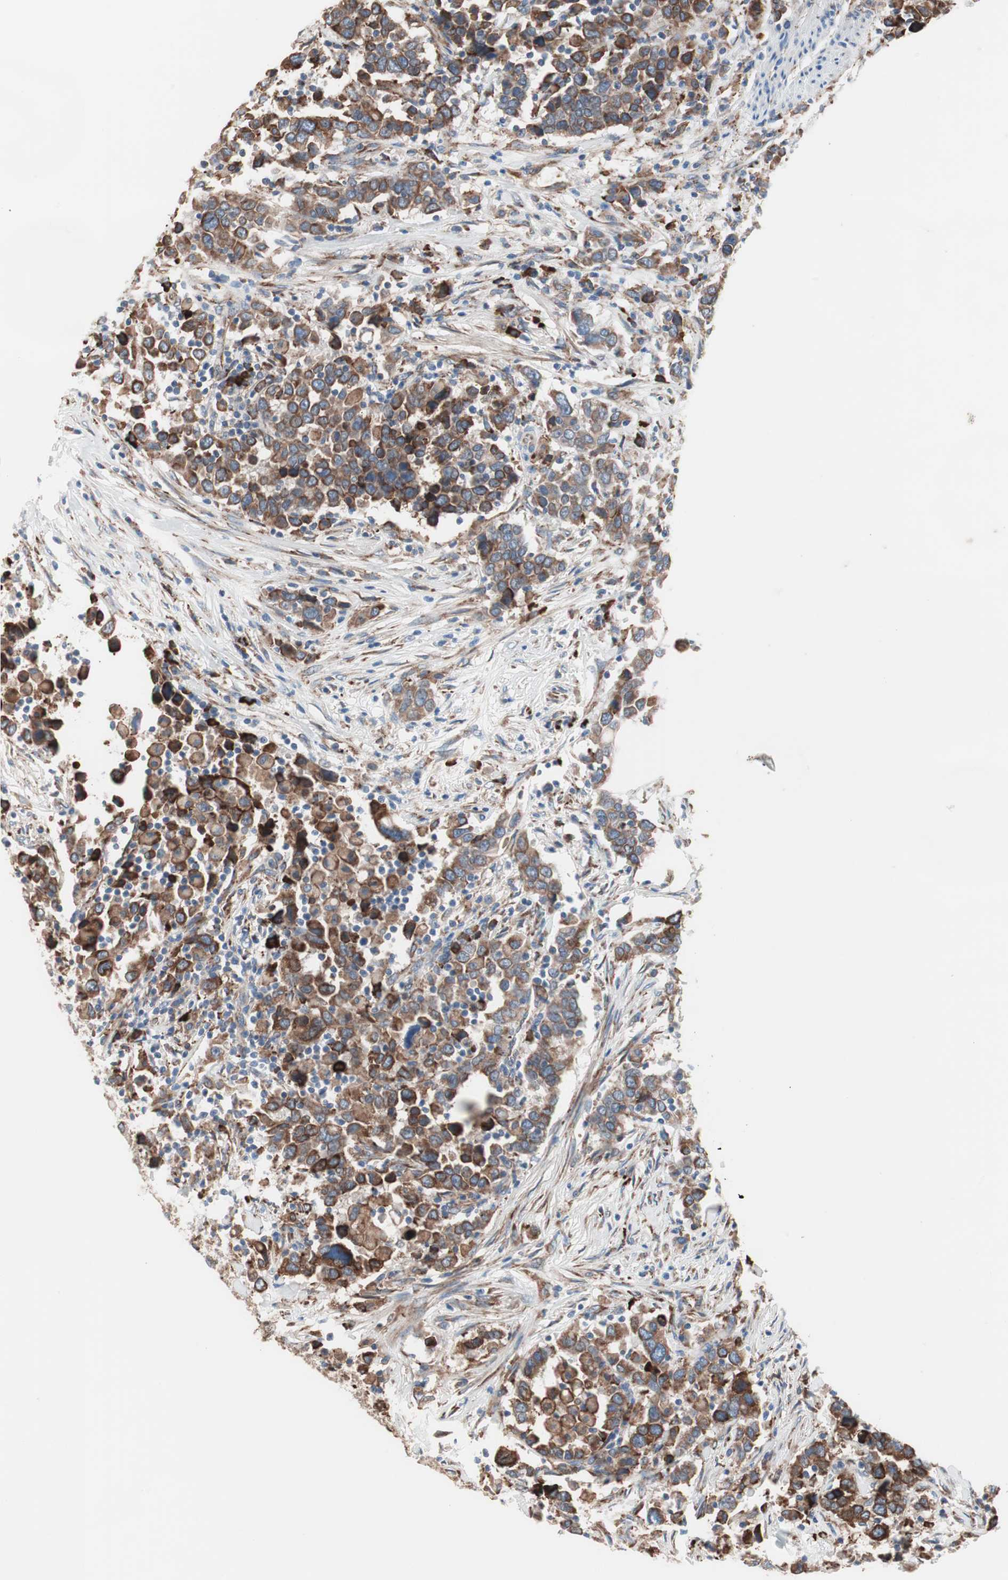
{"staining": {"intensity": "moderate", "quantity": ">75%", "location": "cytoplasmic/membranous"}, "tissue": "urothelial cancer", "cell_type": "Tumor cells", "image_type": "cancer", "snomed": [{"axis": "morphology", "description": "Urothelial carcinoma, High grade"}, {"axis": "topography", "description": "Urinary bladder"}], "caption": "High-grade urothelial carcinoma was stained to show a protein in brown. There is medium levels of moderate cytoplasmic/membranous staining in approximately >75% of tumor cells. (DAB = brown stain, brightfield microscopy at high magnification).", "gene": "SLC27A4", "patient": {"sex": "male", "age": 61}}